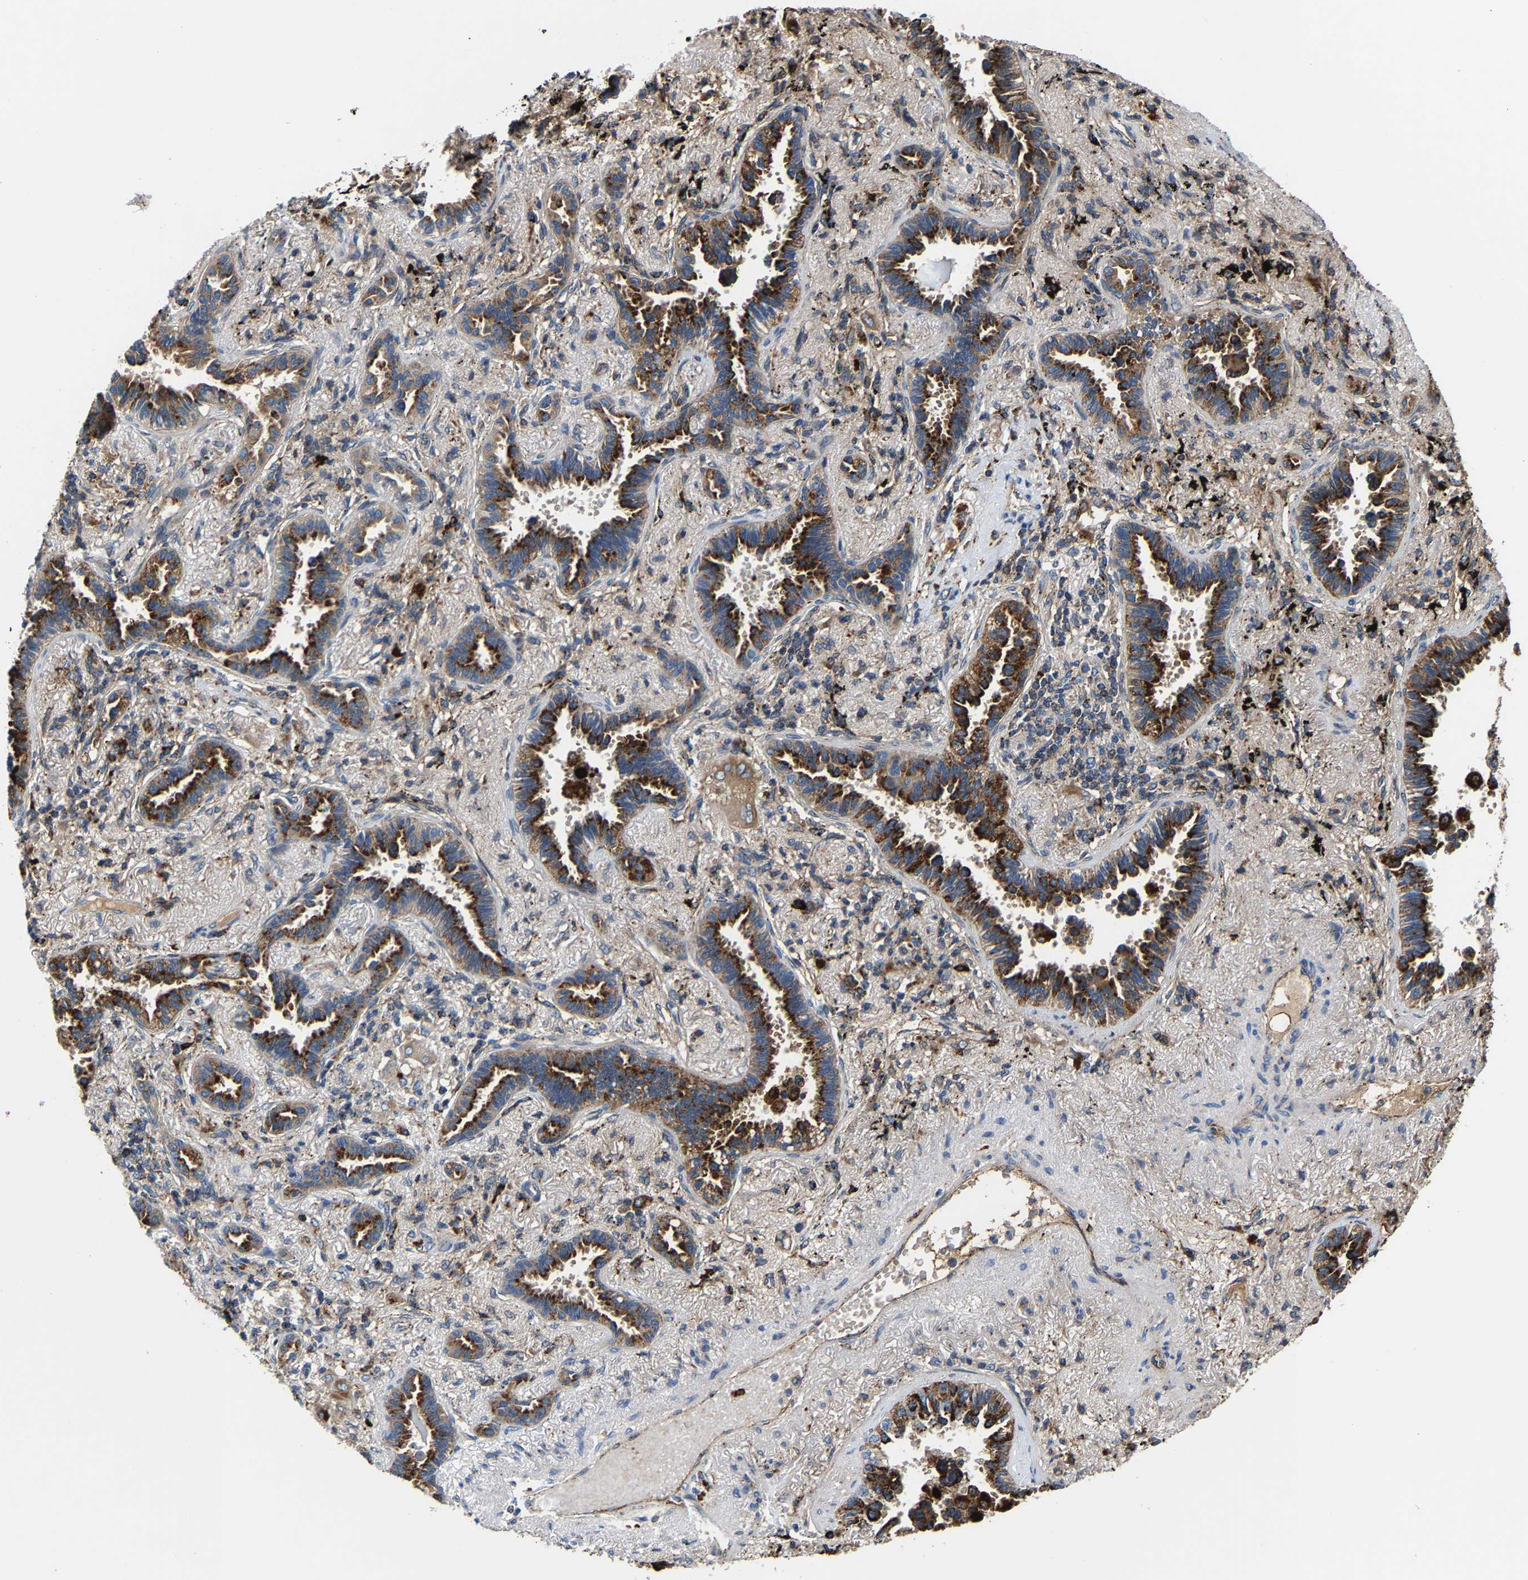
{"staining": {"intensity": "strong", "quantity": ">75%", "location": "cytoplasmic/membranous"}, "tissue": "lung cancer", "cell_type": "Tumor cells", "image_type": "cancer", "snomed": [{"axis": "morphology", "description": "Adenocarcinoma, NOS"}, {"axis": "topography", "description": "Lung"}], "caption": "Human lung cancer stained for a protein (brown) demonstrates strong cytoplasmic/membranous positive expression in about >75% of tumor cells.", "gene": "DPP7", "patient": {"sex": "male", "age": 59}}